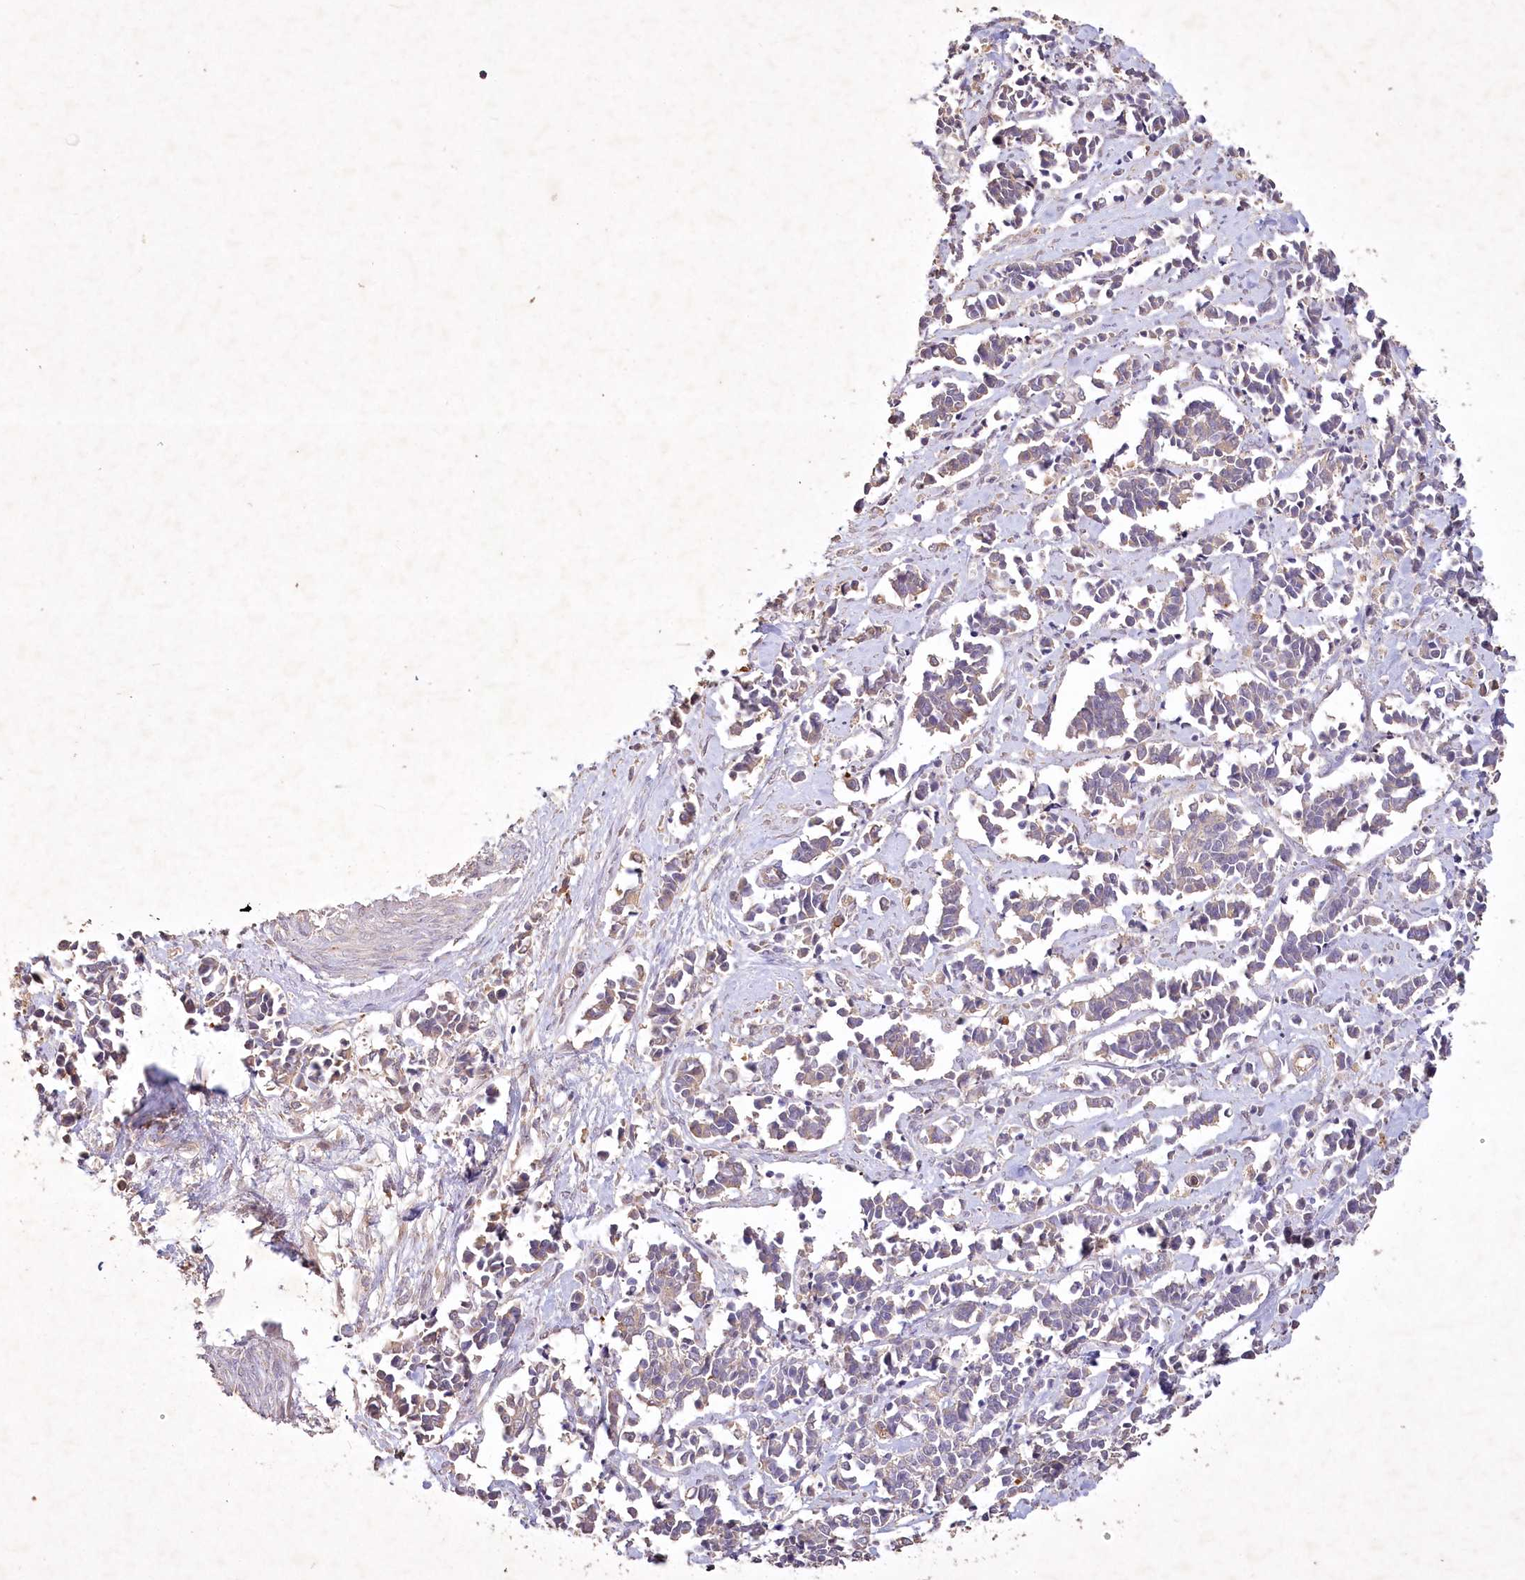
{"staining": {"intensity": "weak", "quantity": "25%-75%", "location": "cytoplasmic/membranous"}, "tissue": "cervical cancer", "cell_type": "Tumor cells", "image_type": "cancer", "snomed": [{"axis": "morphology", "description": "Normal tissue, NOS"}, {"axis": "morphology", "description": "Squamous cell carcinoma, NOS"}, {"axis": "topography", "description": "Cervix"}], "caption": "Approximately 25%-75% of tumor cells in human cervical cancer (squamous cell carcinoma) exhibit weak cytoplasmic/membranous protein staining as visualized by brown immunohistochemical staining.", "gene": "IRAK1BP1", "patient": {"sex": "female", "age": 35}}